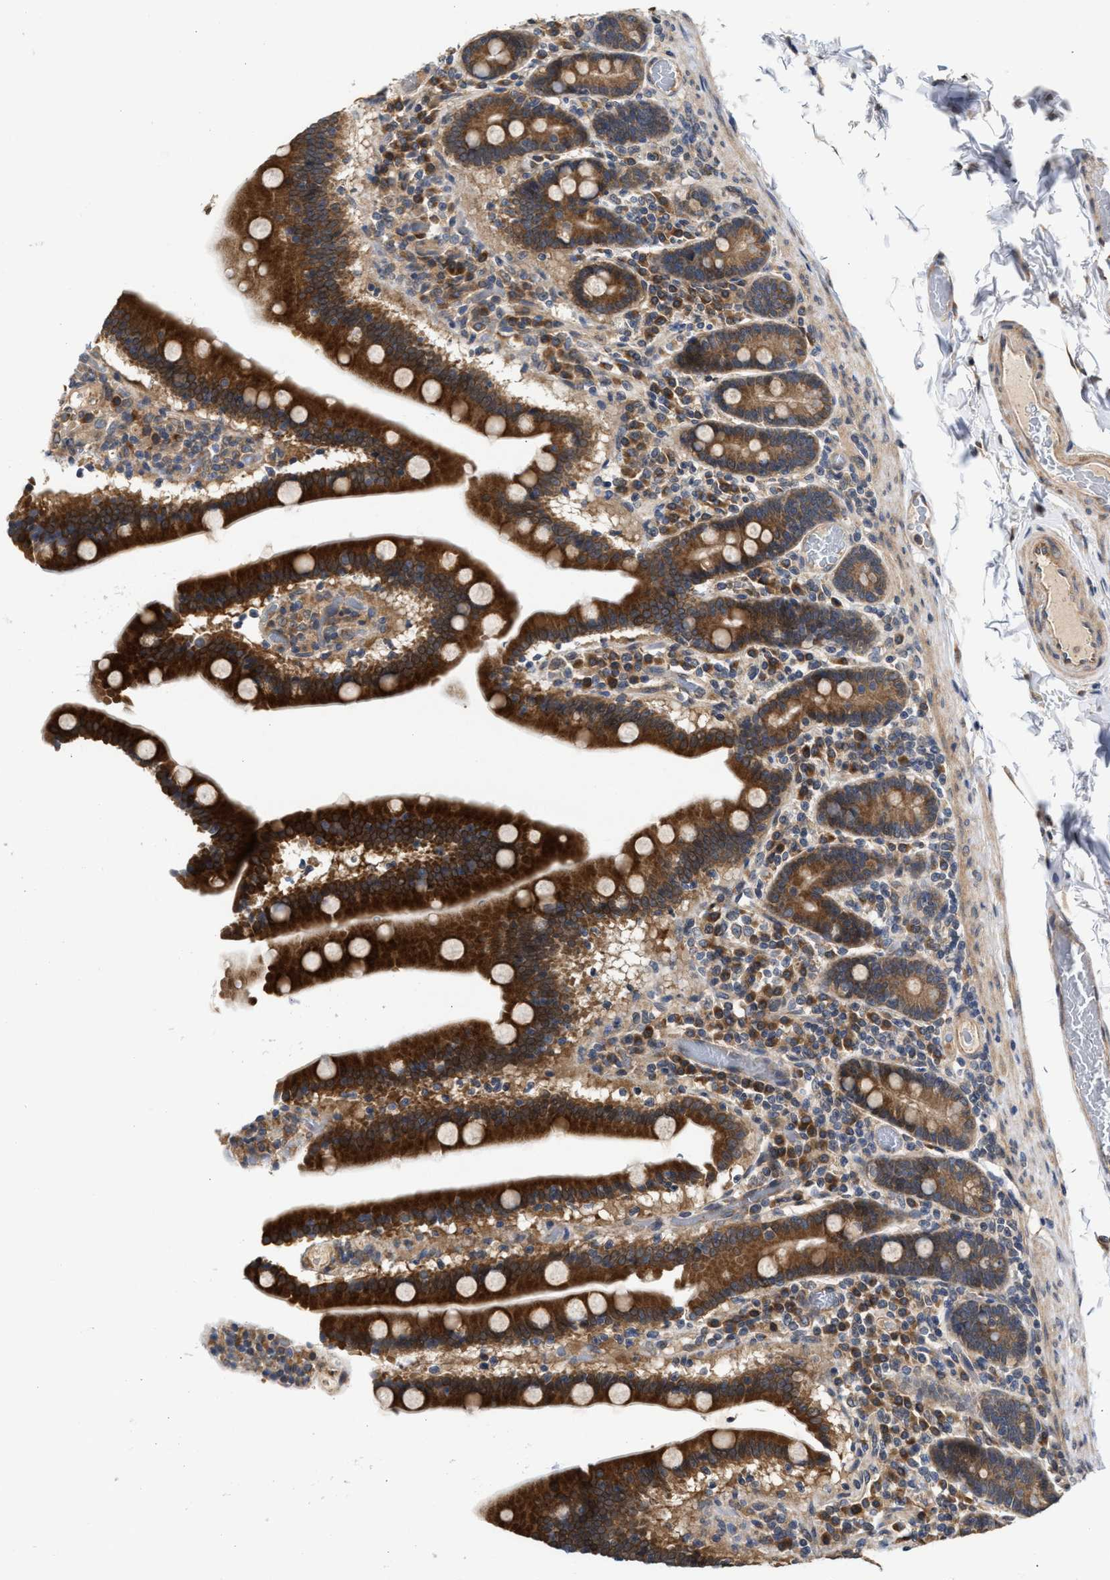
{"staining": {"intensity": "strong", "quantity": ">75%", "location": "cytoplasmic/membranous"}, "tissue": "duodenum", "cell_type": "Glandular cells", "image_type": "normal", "snomed": [{"axis": "morphology", "description": "Normal tissue, NOS"}, {"axis": "topography", "description": "Duodenum"}], "caption": "Protein analysis of normal duodenum reveals strong cytoplasmic/membranous positivity in approximately >75% of glandular cells.", "gene": "SAR1A", "patient": {"sex": "female", "age": 53}}